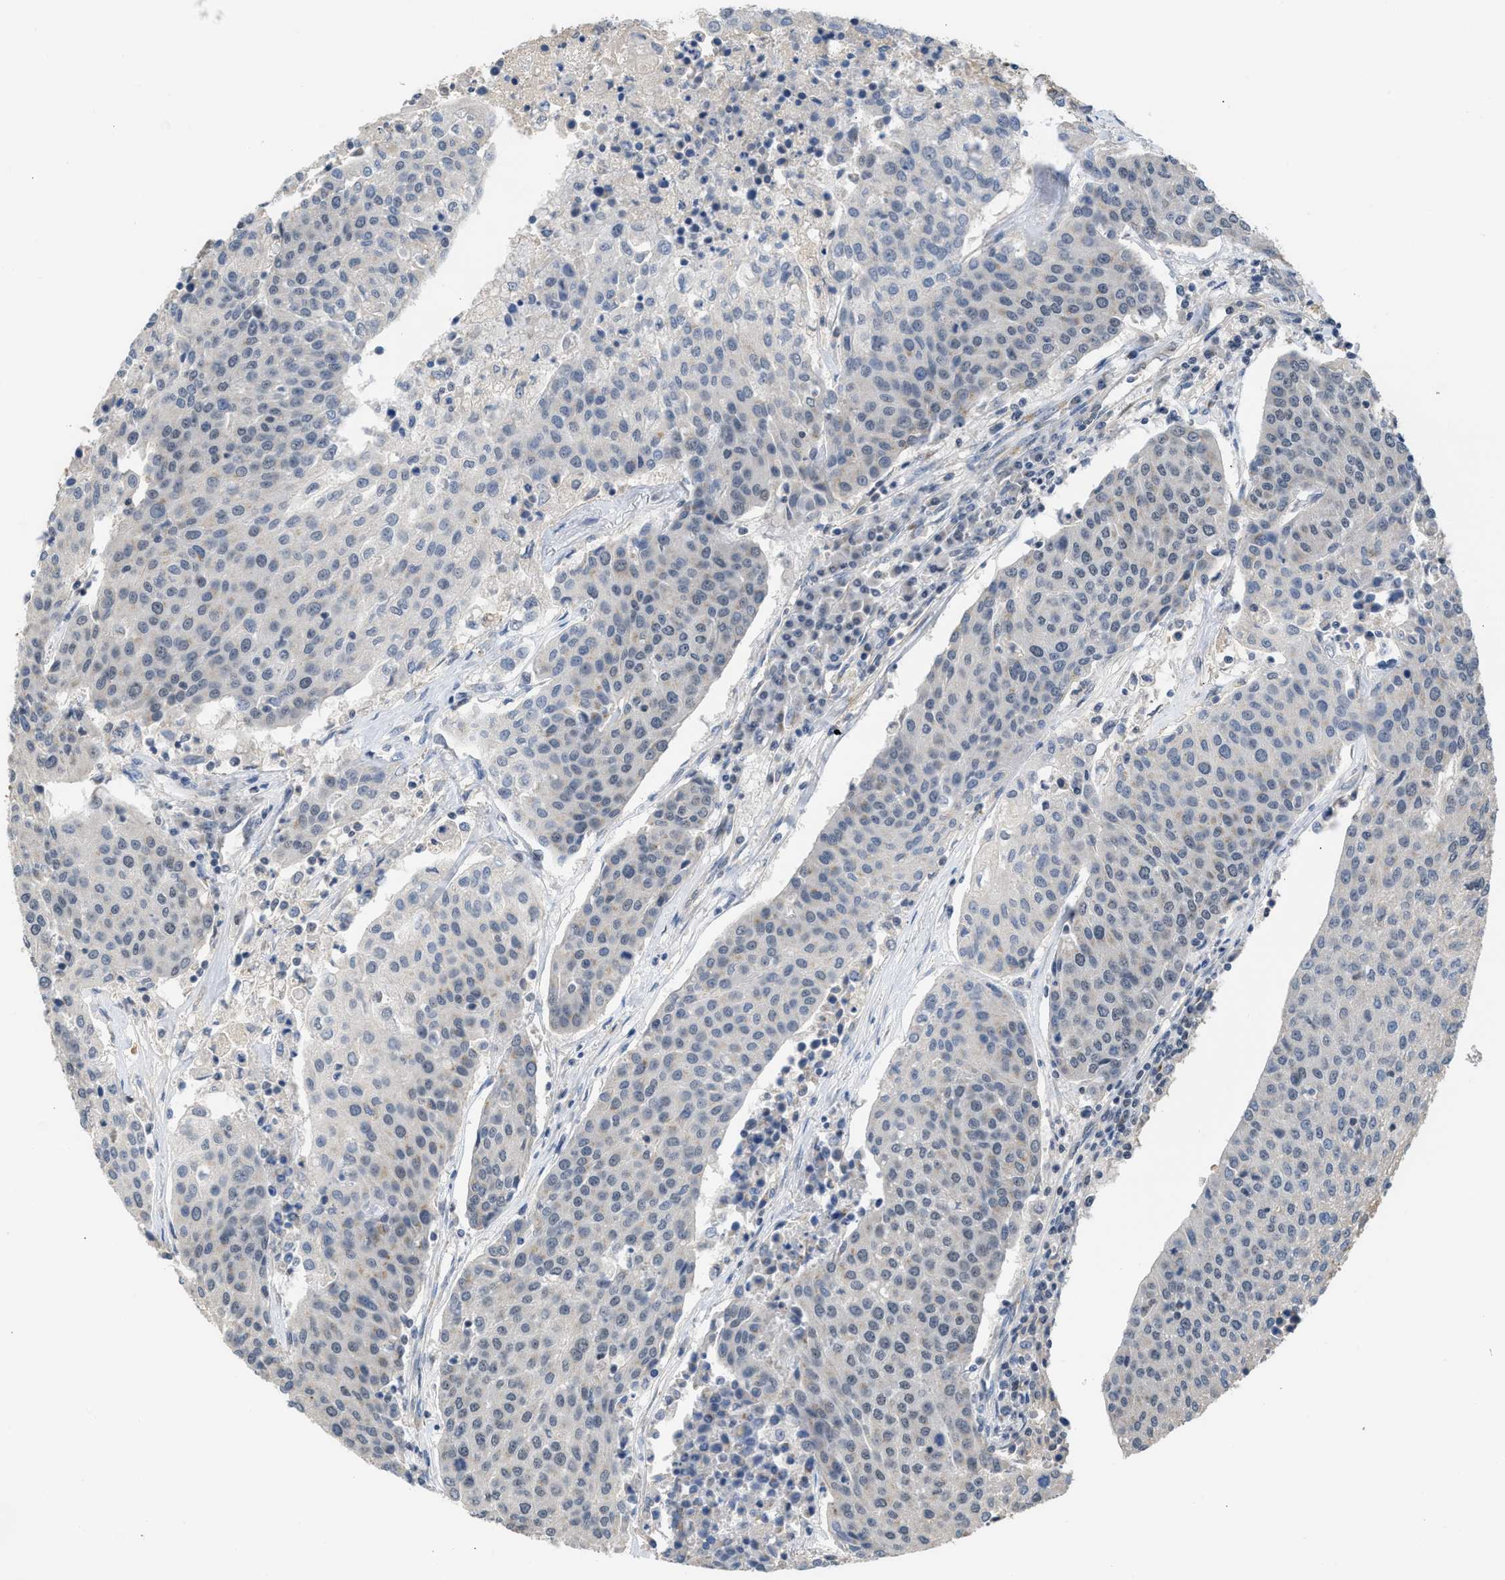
{"staining": {"intensity": "negative", "quantity": "none", "location": "none"}, "tissue": "urothelial cancer", "cell_type": "Tumor cells", "image_type": "cancer", "snomed": [{"axis": "morphology", "description": "Urothelial carcinoma, High grade"}, {"axis": "topography", "description": "Urinary bladder"}], "caption": "Micrograph shows no protein positivity in tumor cells of urothelial cancer tissue. The staining is performed using DAB (3,3'-diaminobenzidine) brown chromogen with nuclei counter-stained in using hematoxylin.", "gene": "TERF2IP", "patient": {"sex": "female", "age": 85}}